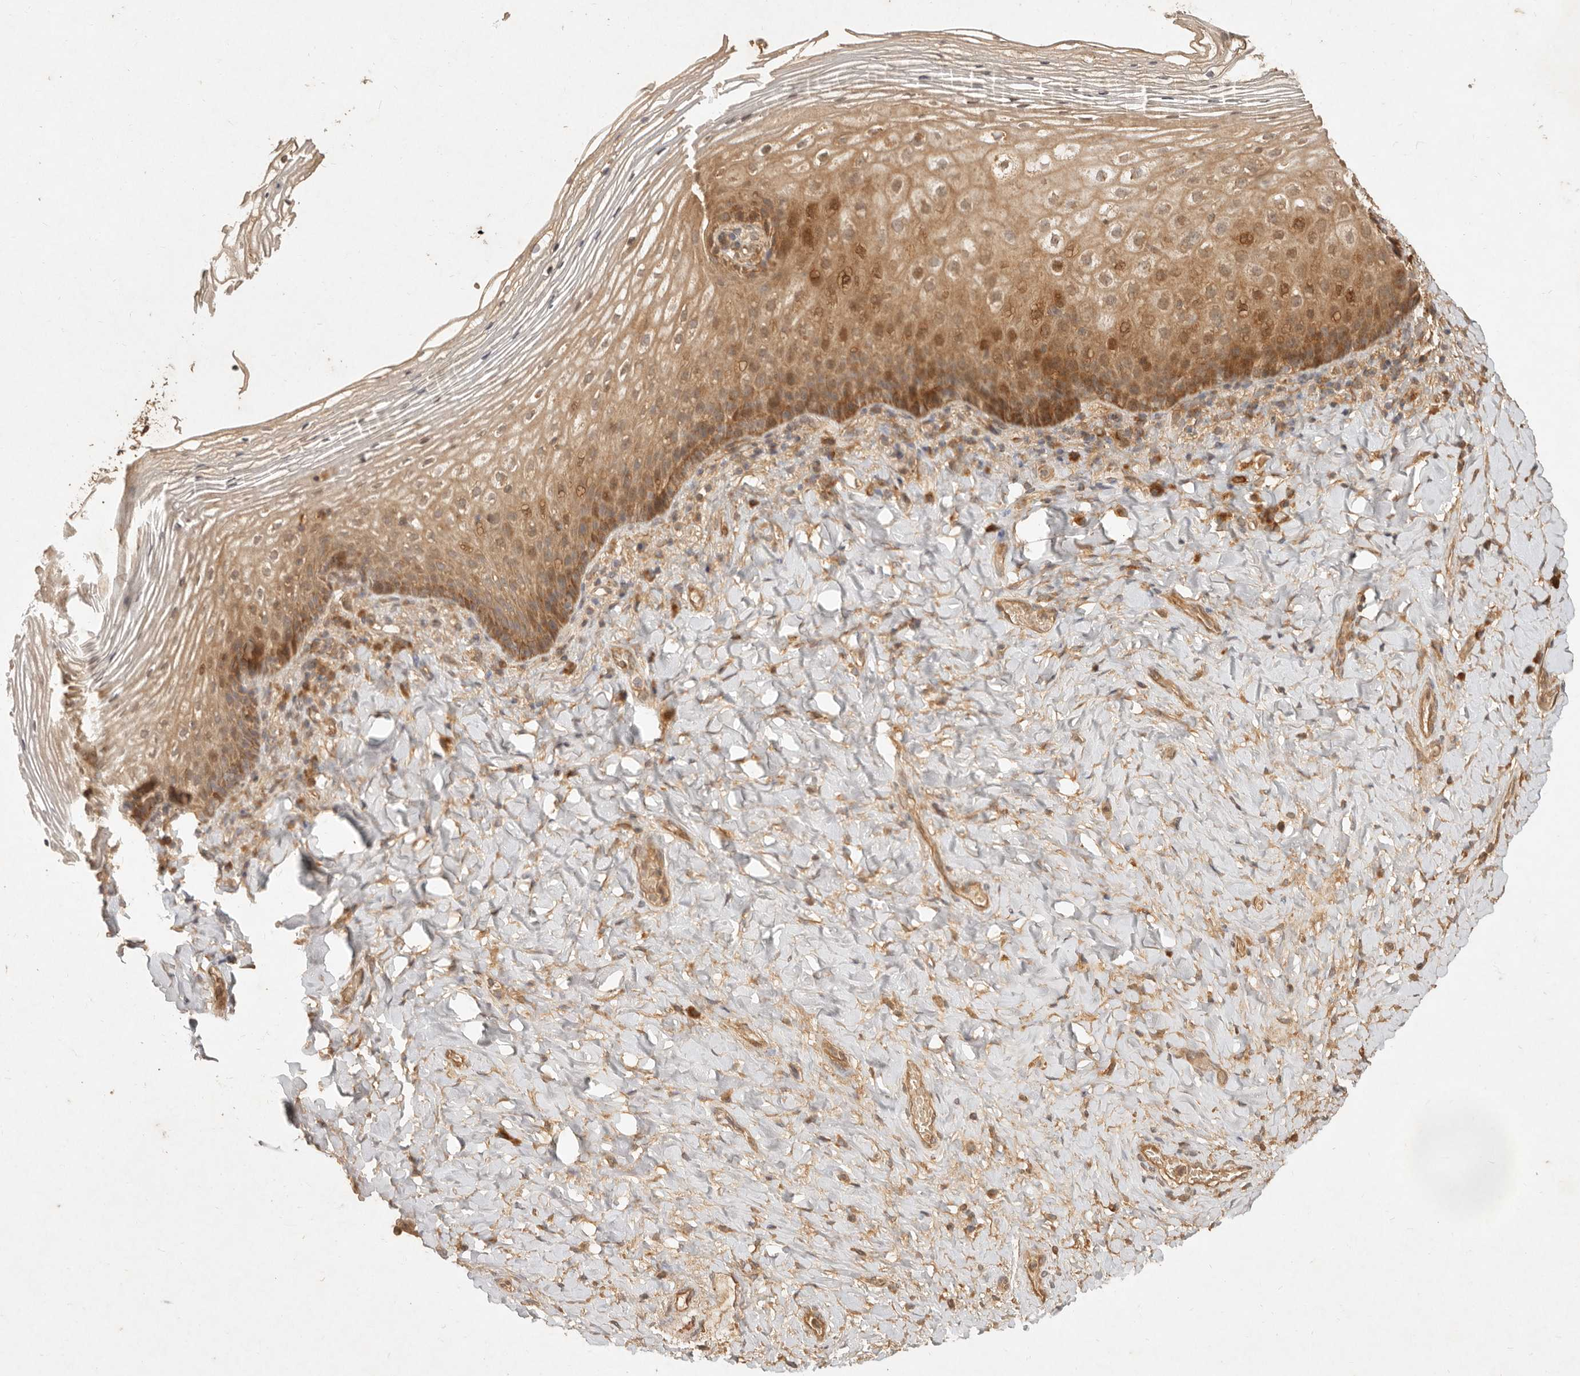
{"staining": {"intensity": "moderate", "quantity": ">75%", "location": "cytoplasmic/membranous"}, "tissue": "vagina", "cell_type": "Squamous epithelial cells", "image_type": "normal", "snomed": [{"axis": "morphology", "description": "Normal tissue, NOS"}, {"axis": "topography", "description": "Vagina"}], "caption": "High-power microscopy captured an immunohistochemistry (IHC) histopathology image of unremarkable vagina, revealing moderate cytoplasmic/membranous positivity in approximately >75% of squamous epithelial cells. (DAB = brown stain, brightfield microscopy at high magnification).", "gene": "CLEC4C", "patient": {"sex": "female", "age": 60}}